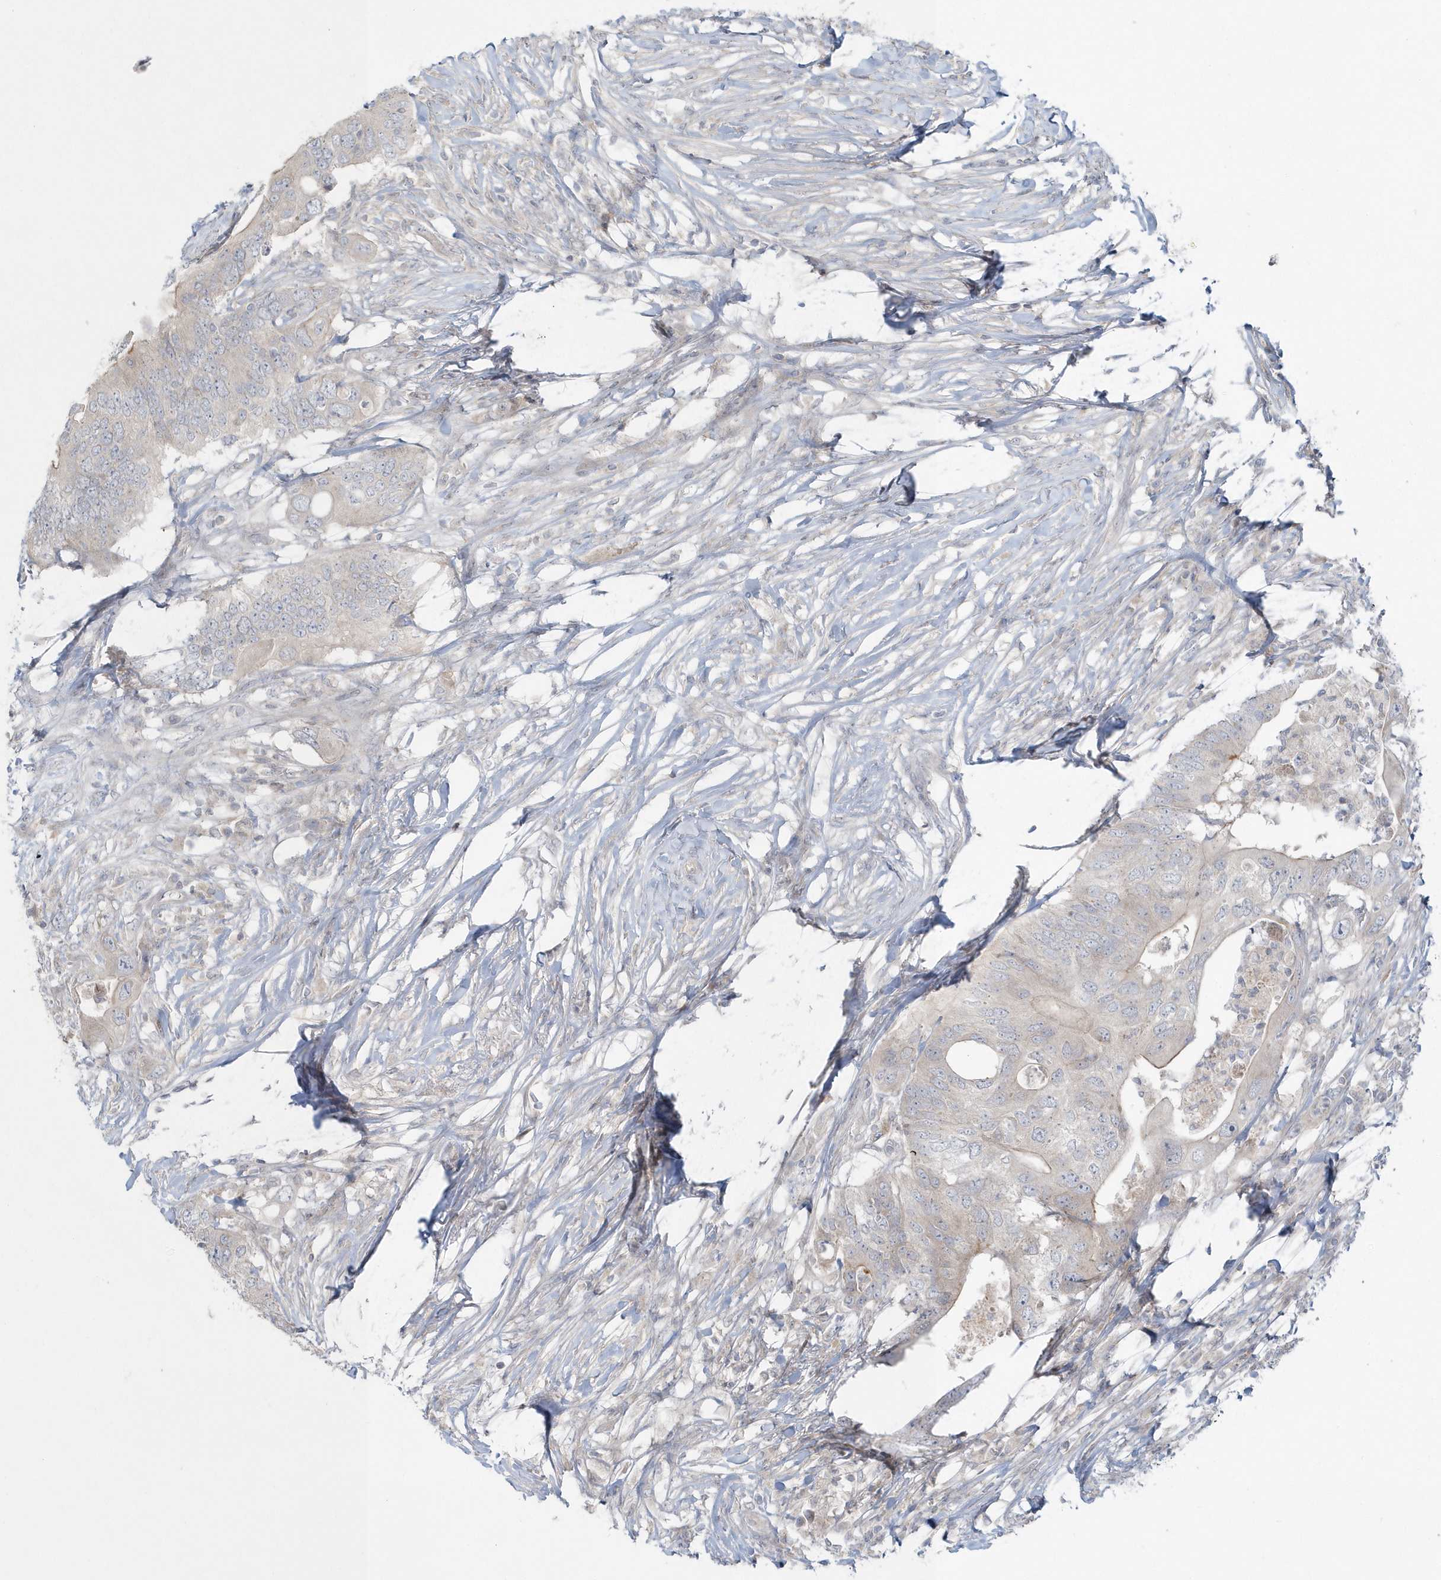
{"staining": {"intensity": "weak", "quantity": "<25%", "location": "cytoplasmic/membranous"}, "tissue": "colorectal cancer", "cell_type": "Tumor cells", "image_type": "cancer", "snomed": [{"axis": "morphology", "description": "Adenocarcinoma, NOS"}, {"axis": "topography", "description": "Colon"}], "caption": "IHC image of human colorectal adenocarcinoma stained for a protein (brown), which shows no staining in tumor cells.", "gene": "BLTP3A", "patient": {"sex": "male", "age": 71}}